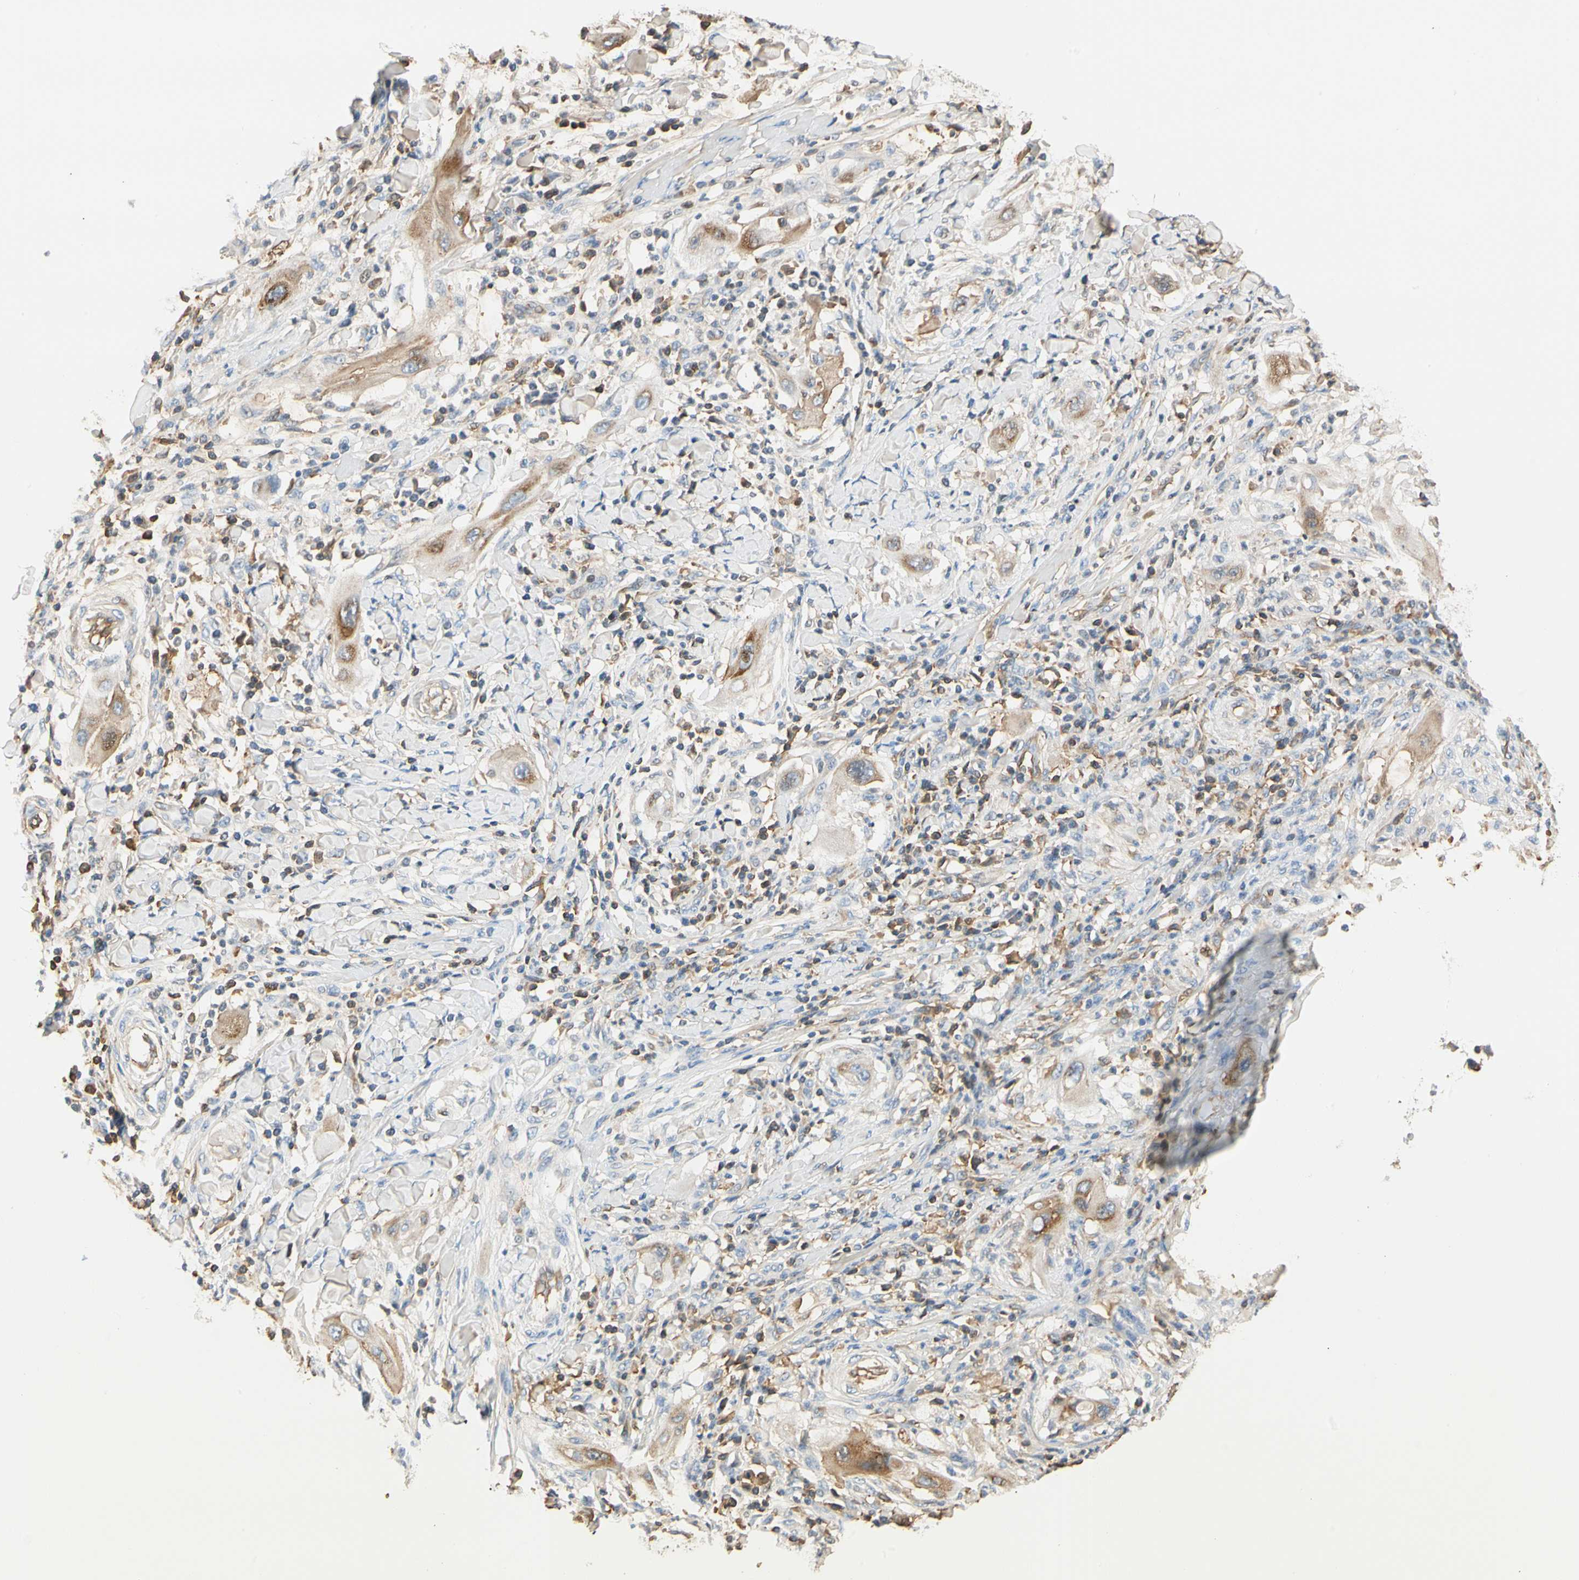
{"staining": {"intensity": "moderate", "quantity": ">75%", "location": "cytoplasmic/membranous"}, "tissue": "lung cancer", "cell_type": "Tumor cells", "image_type": "cancer", "snomed": [{"axis": "morphology", "description": "Squamous cell carcinoma, NOS"}, {"axis": "topography", "description": "Lung"}], "caption": "Immunohistochemistry histopathology image of lung squamous cell carcinoma stained for a protein (brown), which reveals medium levels of moderate cytoplasmic/membranous positivity in about >75% of tumor cells.", "gene": "LAMB3", "patient": {"sex": "female", "age": 47}}